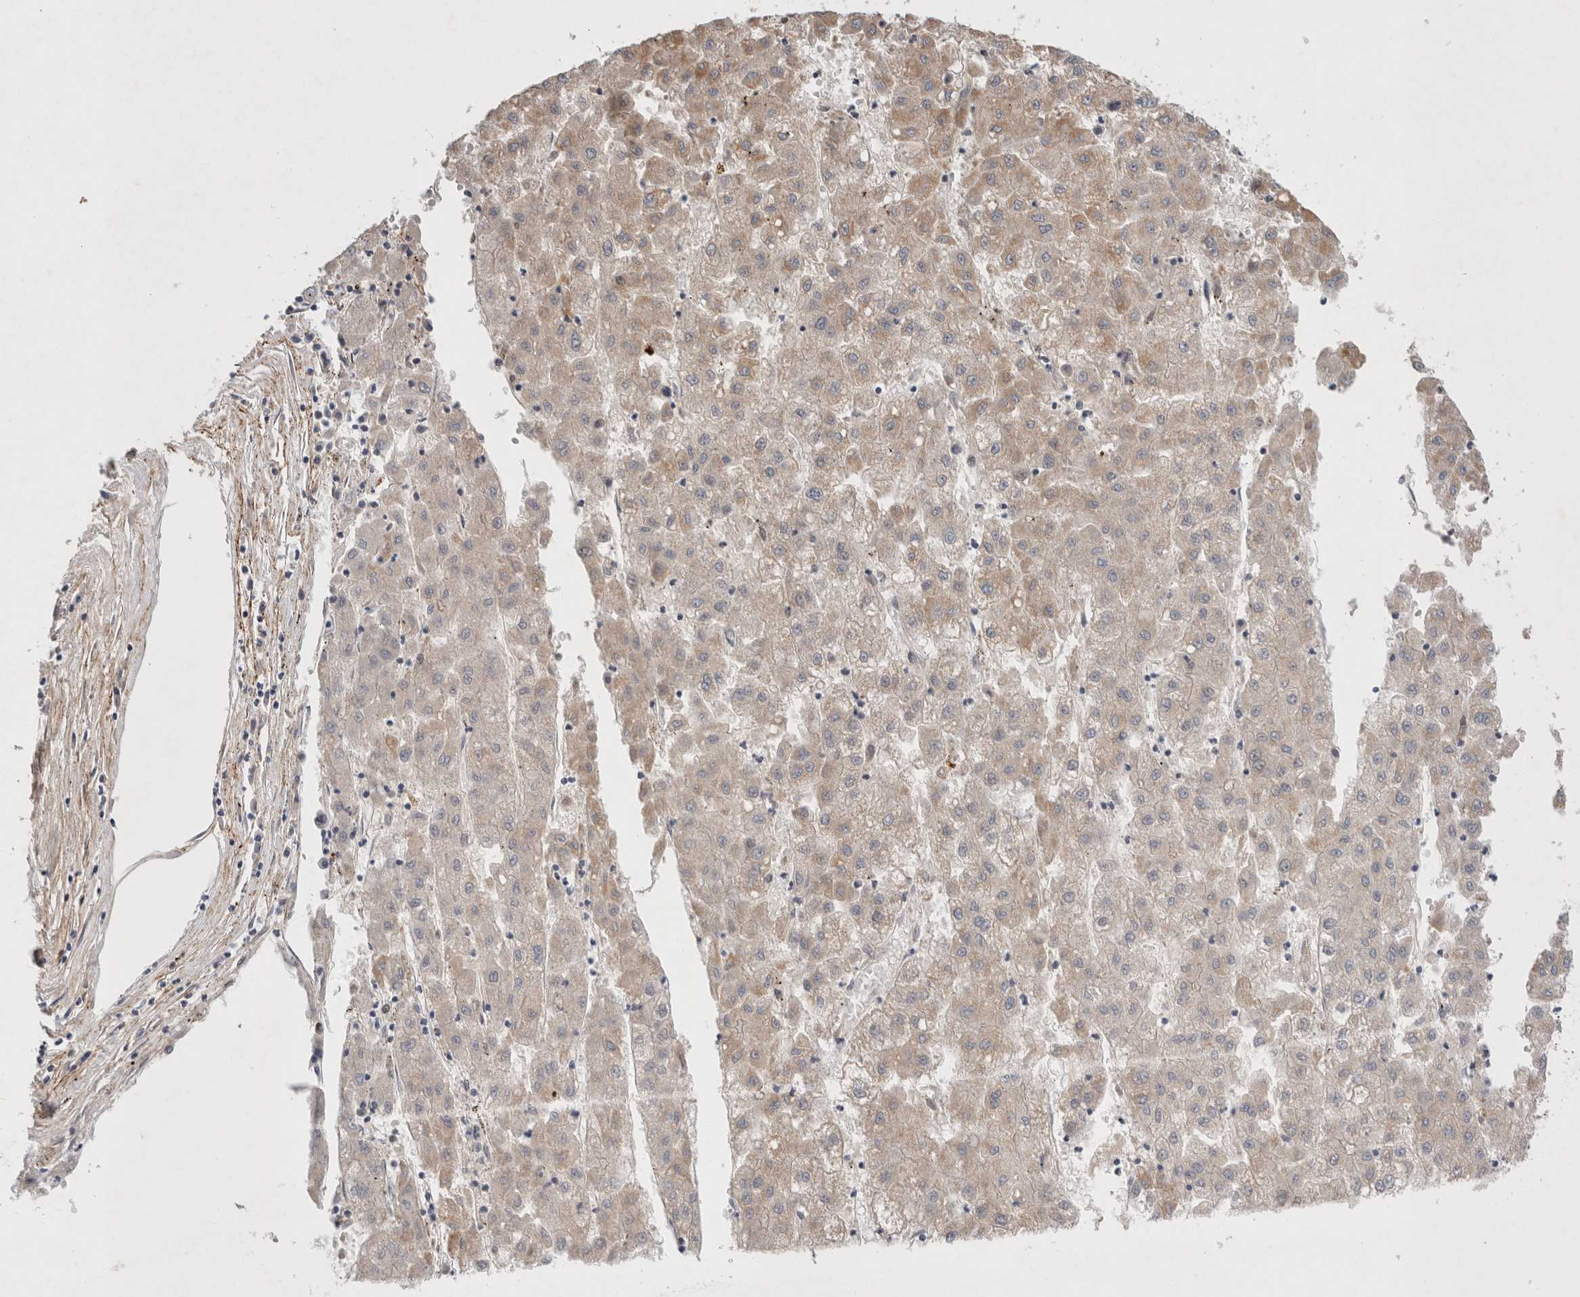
{"staining": {"intensity": "moderate", "quantity": "<25%", "location": "cytoplasmic/membranous"}, "tissue": "liver cancer", "cell_type": "Tumor cells", "image_type": "cancer", "snomed": [{"axis": "morphology", "description": "Carcinoma, Hepatocellular, NOS"}, {"axis": "topography", "description": "Liver"}], "caption": "Tumor cells demonstrate low levels of moderate cytoplasmic/membranous positivity in about <25% of cells in hepatocellular carcinoma (liver).", "gene": "GSDMB", "patient": {"sex": "male", "age": 72}}